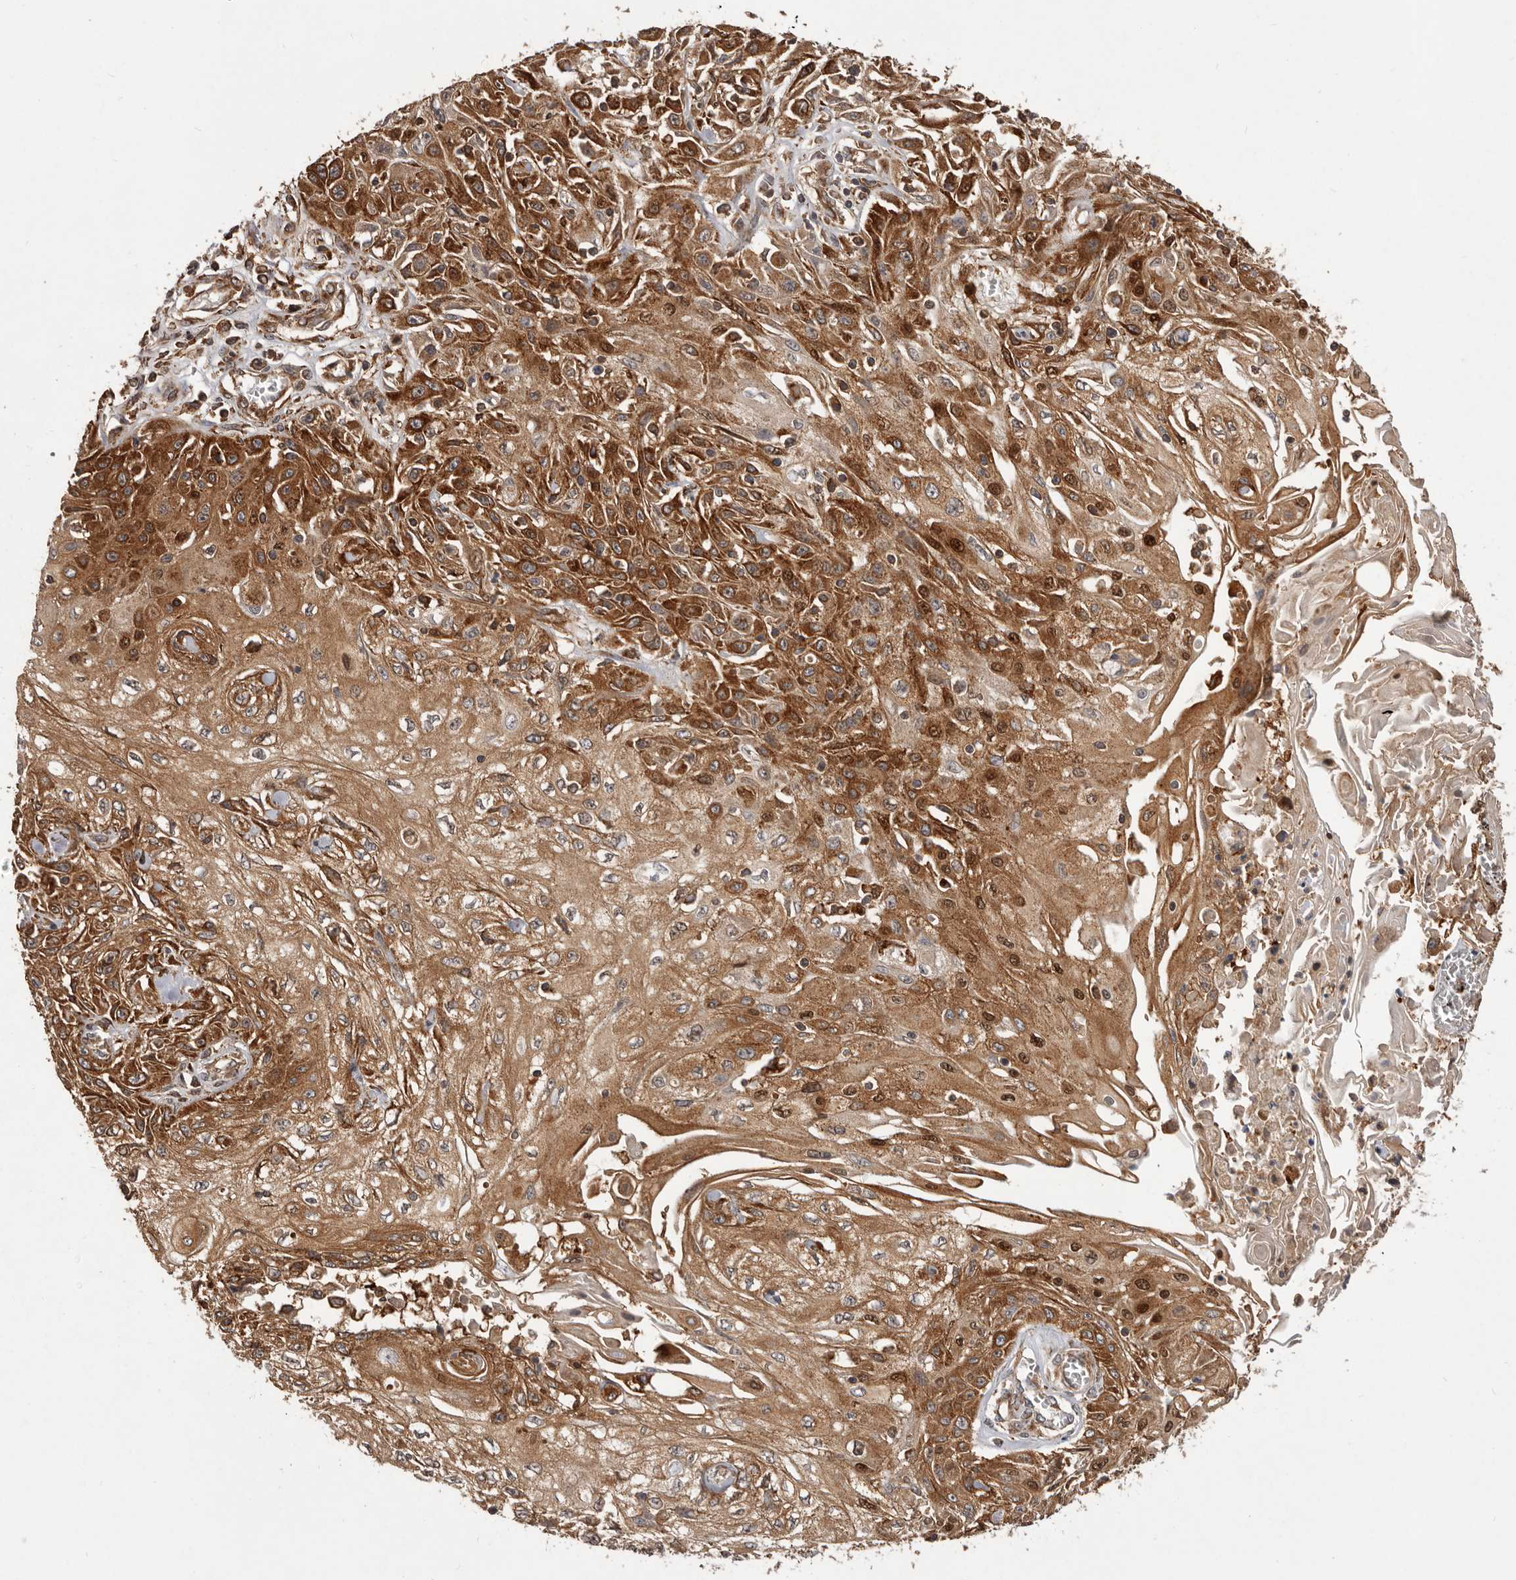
{"staining": {"intensity": "strong", "quantity": ">75%", "location": "cytoplasmic/membranous"}, "tissue": "skin cancer", "cell_type": "Tumor cells", "image_type": "cancer", "snomed": [{"axis": "morphology", "description": "Squamous cell carcinoma, NOS"}, {"axis": "morphology", "description": "Squamous cell carcinoma, metastatic, NOS"}, {"axis": "topography", "description": "Skin"}, {"axis": "topography", "description": "Lymph node"}], "caption": "Immunohistochemistry histopathology image of skin cancer (metastatic squamous cell carcinoma) stained for a protein (brown), which exhibits high levels of strong cytoplasmic/membranous staining in approximately >75% of tumor cells.", "gene": "SLC22A3", "patient": {"sex": "male", "age": 75}}